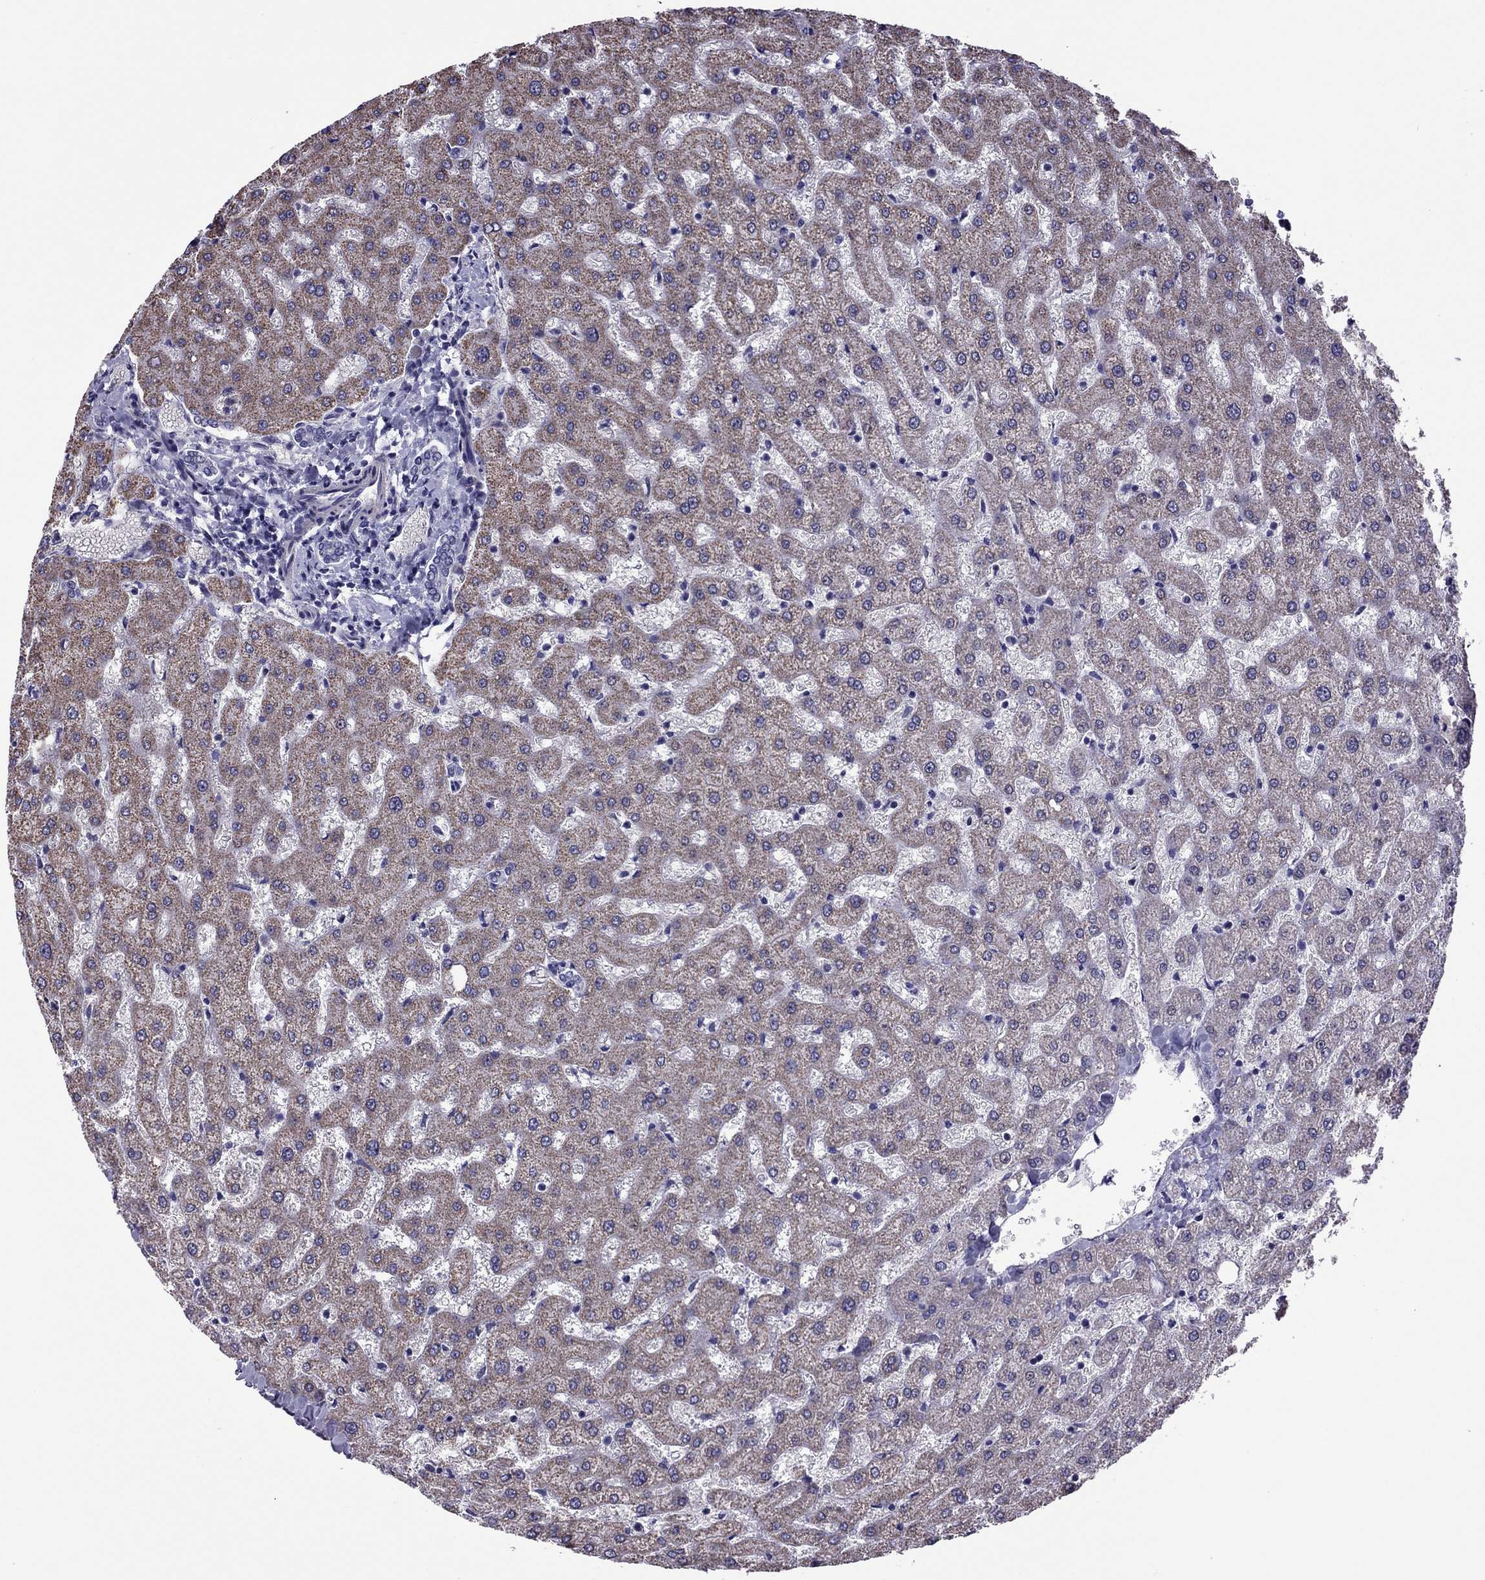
{"staining": {"intensity": "negative", "quantity": "none", "location": "none"}, "tissue": "liver", "cell_type": "Cholangiocytes", "image_type": "normal", "snomed": [{"axis": "morphology", "description": "Normal tissue, NOS"}, {"axis": "topography", "description": "Liver"}], "caption": "High power microscopy photomicrograph of an immunohistochemistry (IHC) photomicrograph of normal liver, revealing no significant expression in cholangiocytes.", "gene": "SLC16A8", "patient": {"sex": "female", "age": 50}}